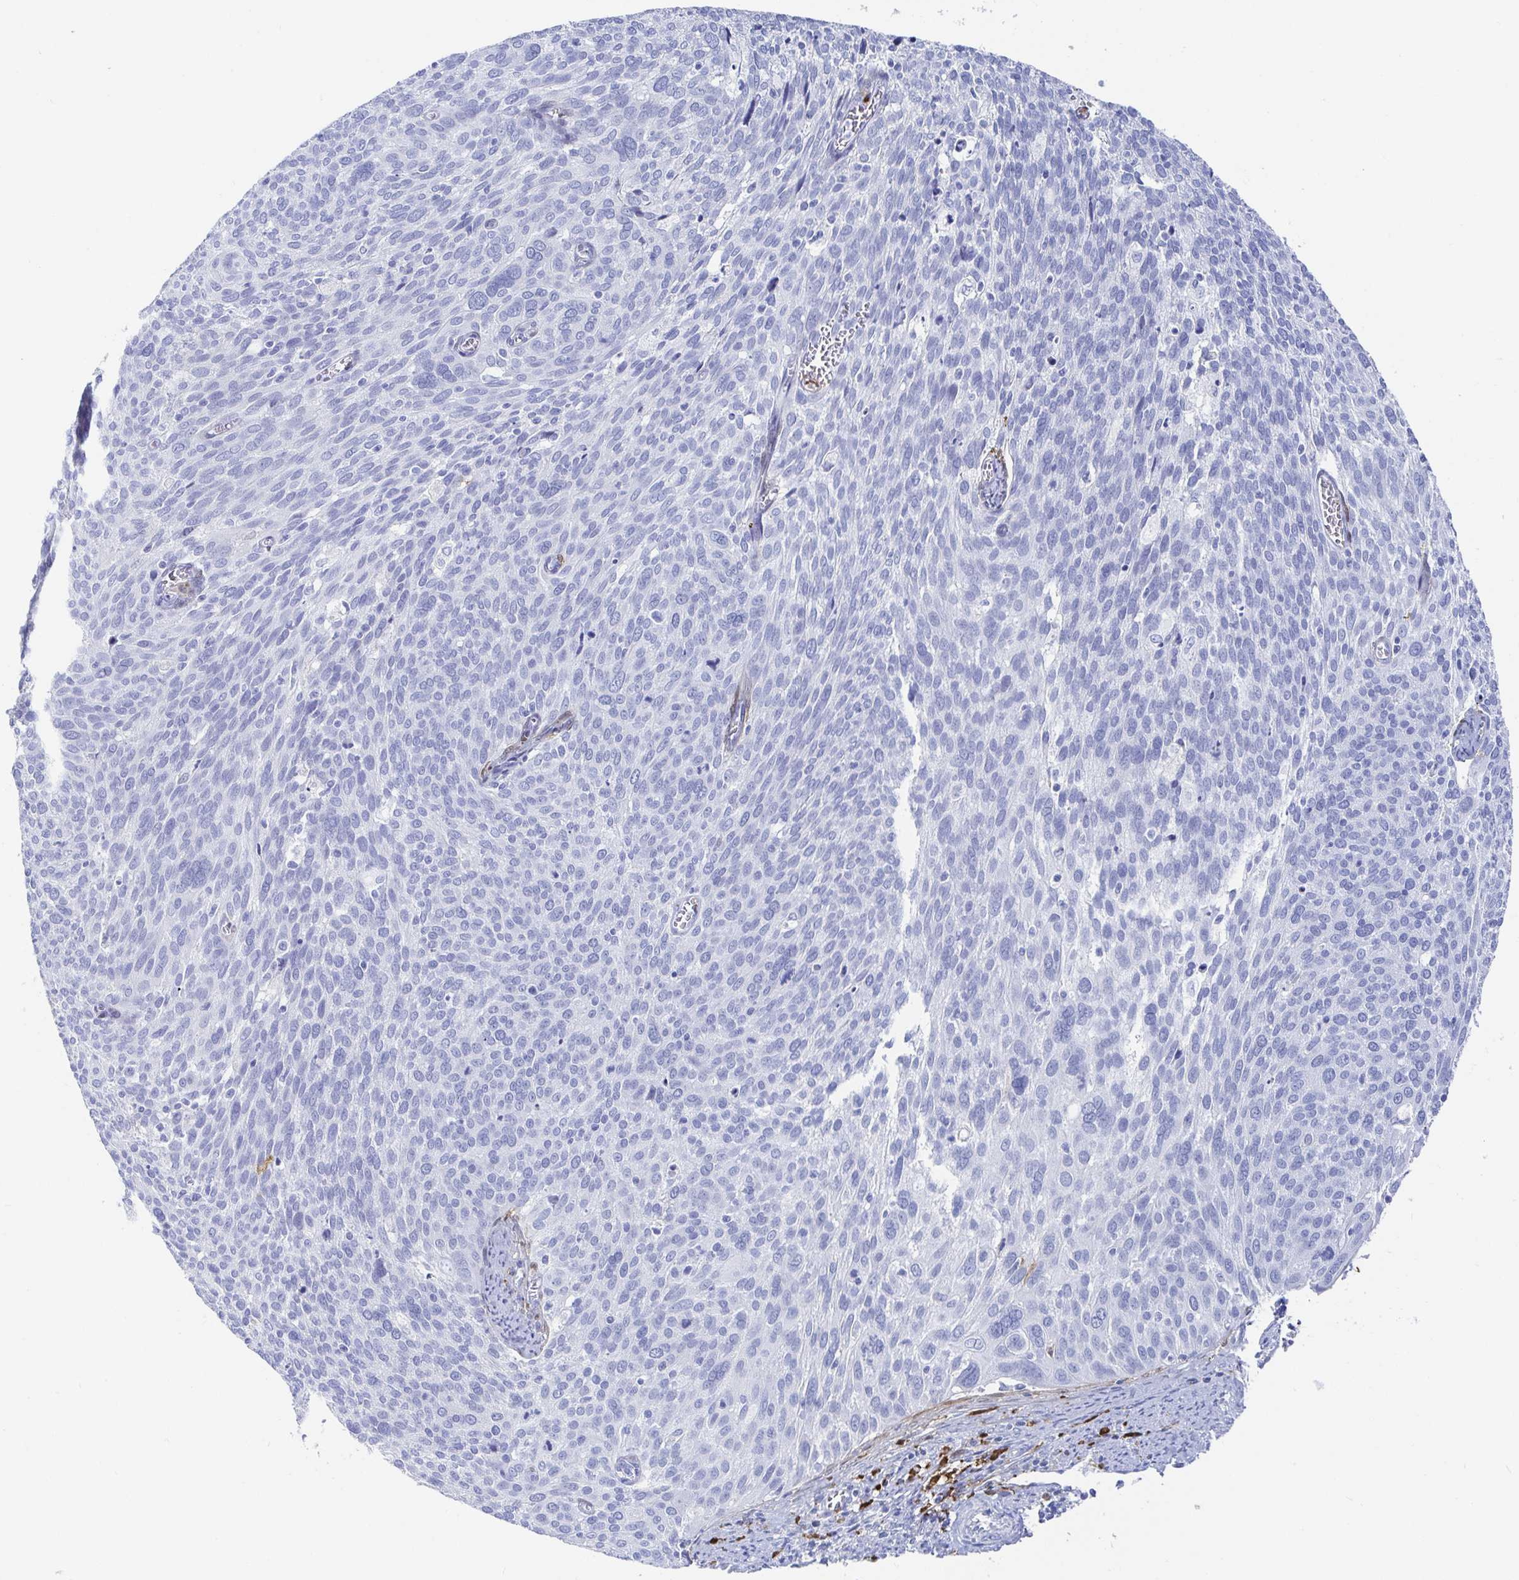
{"staining": {"intensity": "negative", "quantity": "none", "location": "none"}, "tissue": "cervical cancer", "cell_type": "Tumor cells", "image_type": "cancer", "snomed": [{"axis": "morphology", "description": "Squamous cell carcinoma, NOS"}, {"axis": "topography", "description": "Cervix"}], "caption": "A histopathology image of human cervical cancer (squamous cell carcinoma) is negative for staining in tumor cells.", "gene": "OR2A4", "patient": {"sex": "female", "age": 39}}